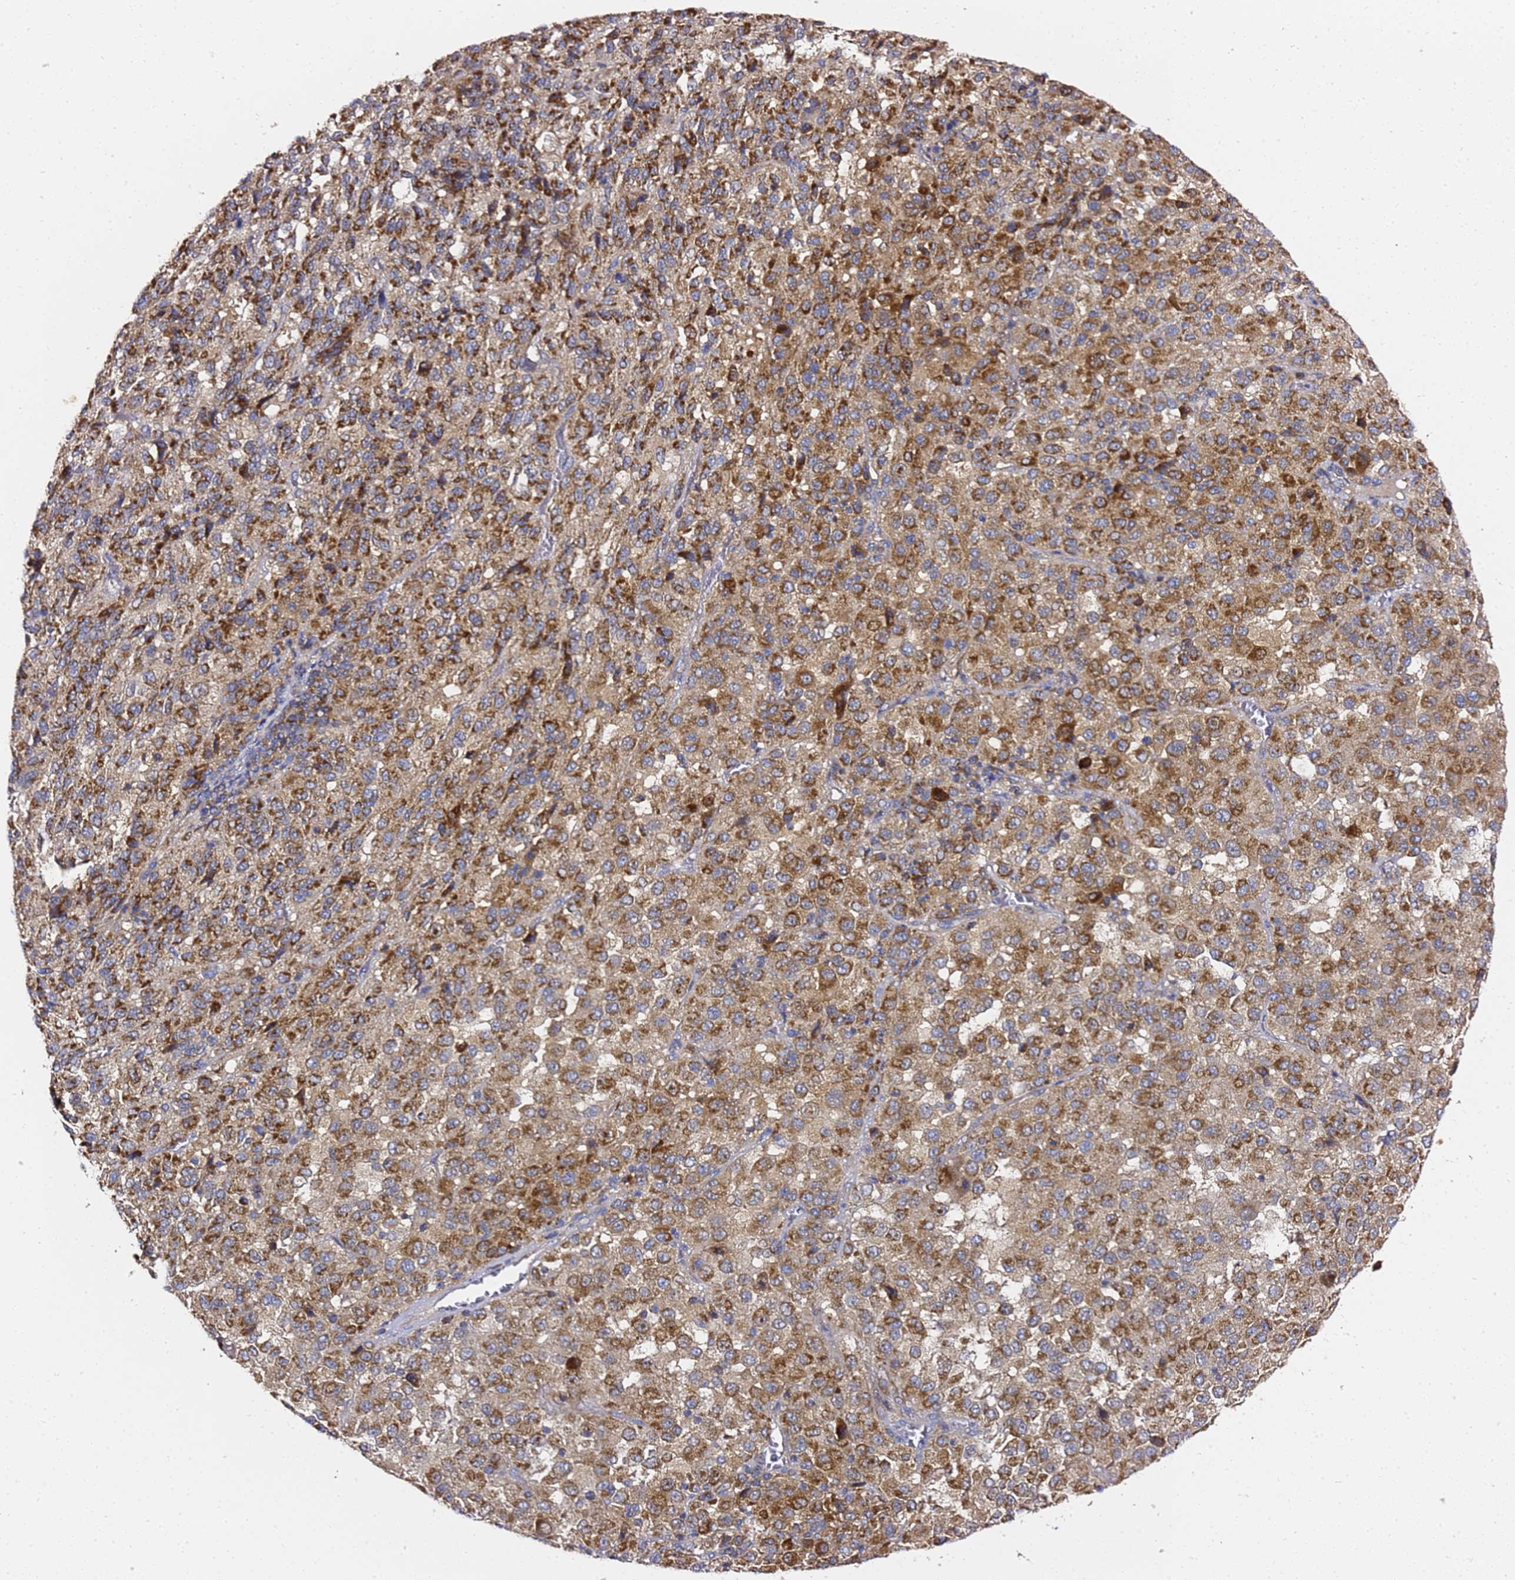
{"staining": {"intensity": "moderate", "quantity": ">75%", "location": "cytoplasmic/membranous"}, "tissue": "melanoma", "cell_type": "Tumor cells", "image_type": "cancer", "snomed": [{"axis": "morphology", "description": "Malignant melanoma, Metastatic site"}, {"axis": "topography", "description": "Lung"}], "caption": "A micrograph of malignant melanoma (metastatic site) stained for a protein shows moderate cytoplasmic/membranous brown staining in tumor cells. Nuclei are stained in blue.", "gene": "C19orf12", "patient": {"sex": "male", "age": 64}}